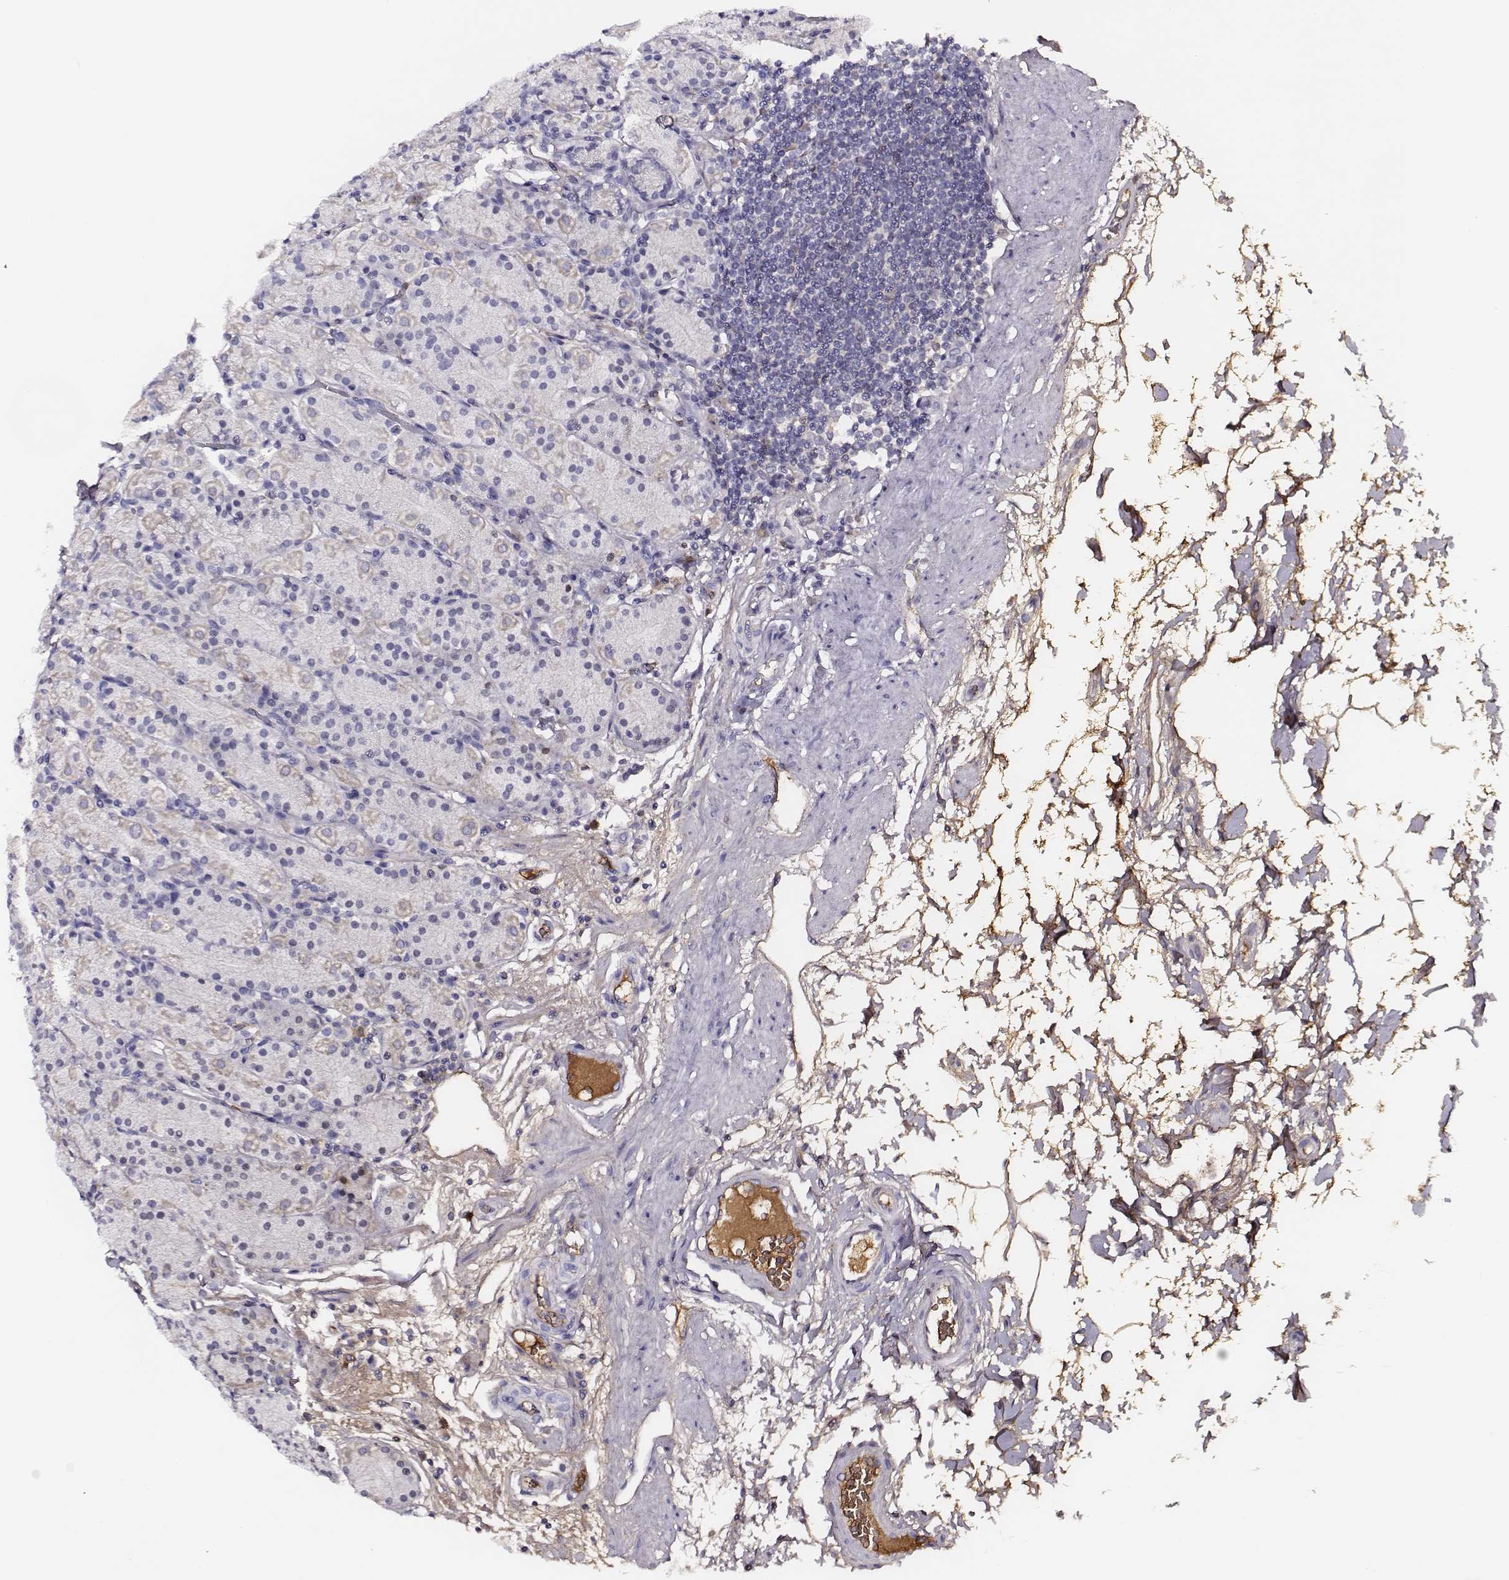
{"staining": {"intensity": "negative", "quantity": "none", "location": "none"}, "tissue": "stomach", "cell_type": "Glandular cells", "image_type": "normal", "snomed": [{"axis": "morphology", "description": "Normal tissue, NOS"}, {"axis": "topography", "description": "Stomach, upper"}, {"axis": "topography", "description": "Stomach"}], "caption": "Human stomach stained for a protein using immunohistochemistry displays no expression in glandular cells.", "gene": "TF", "patient": {"sex": "male", "age": 62}}